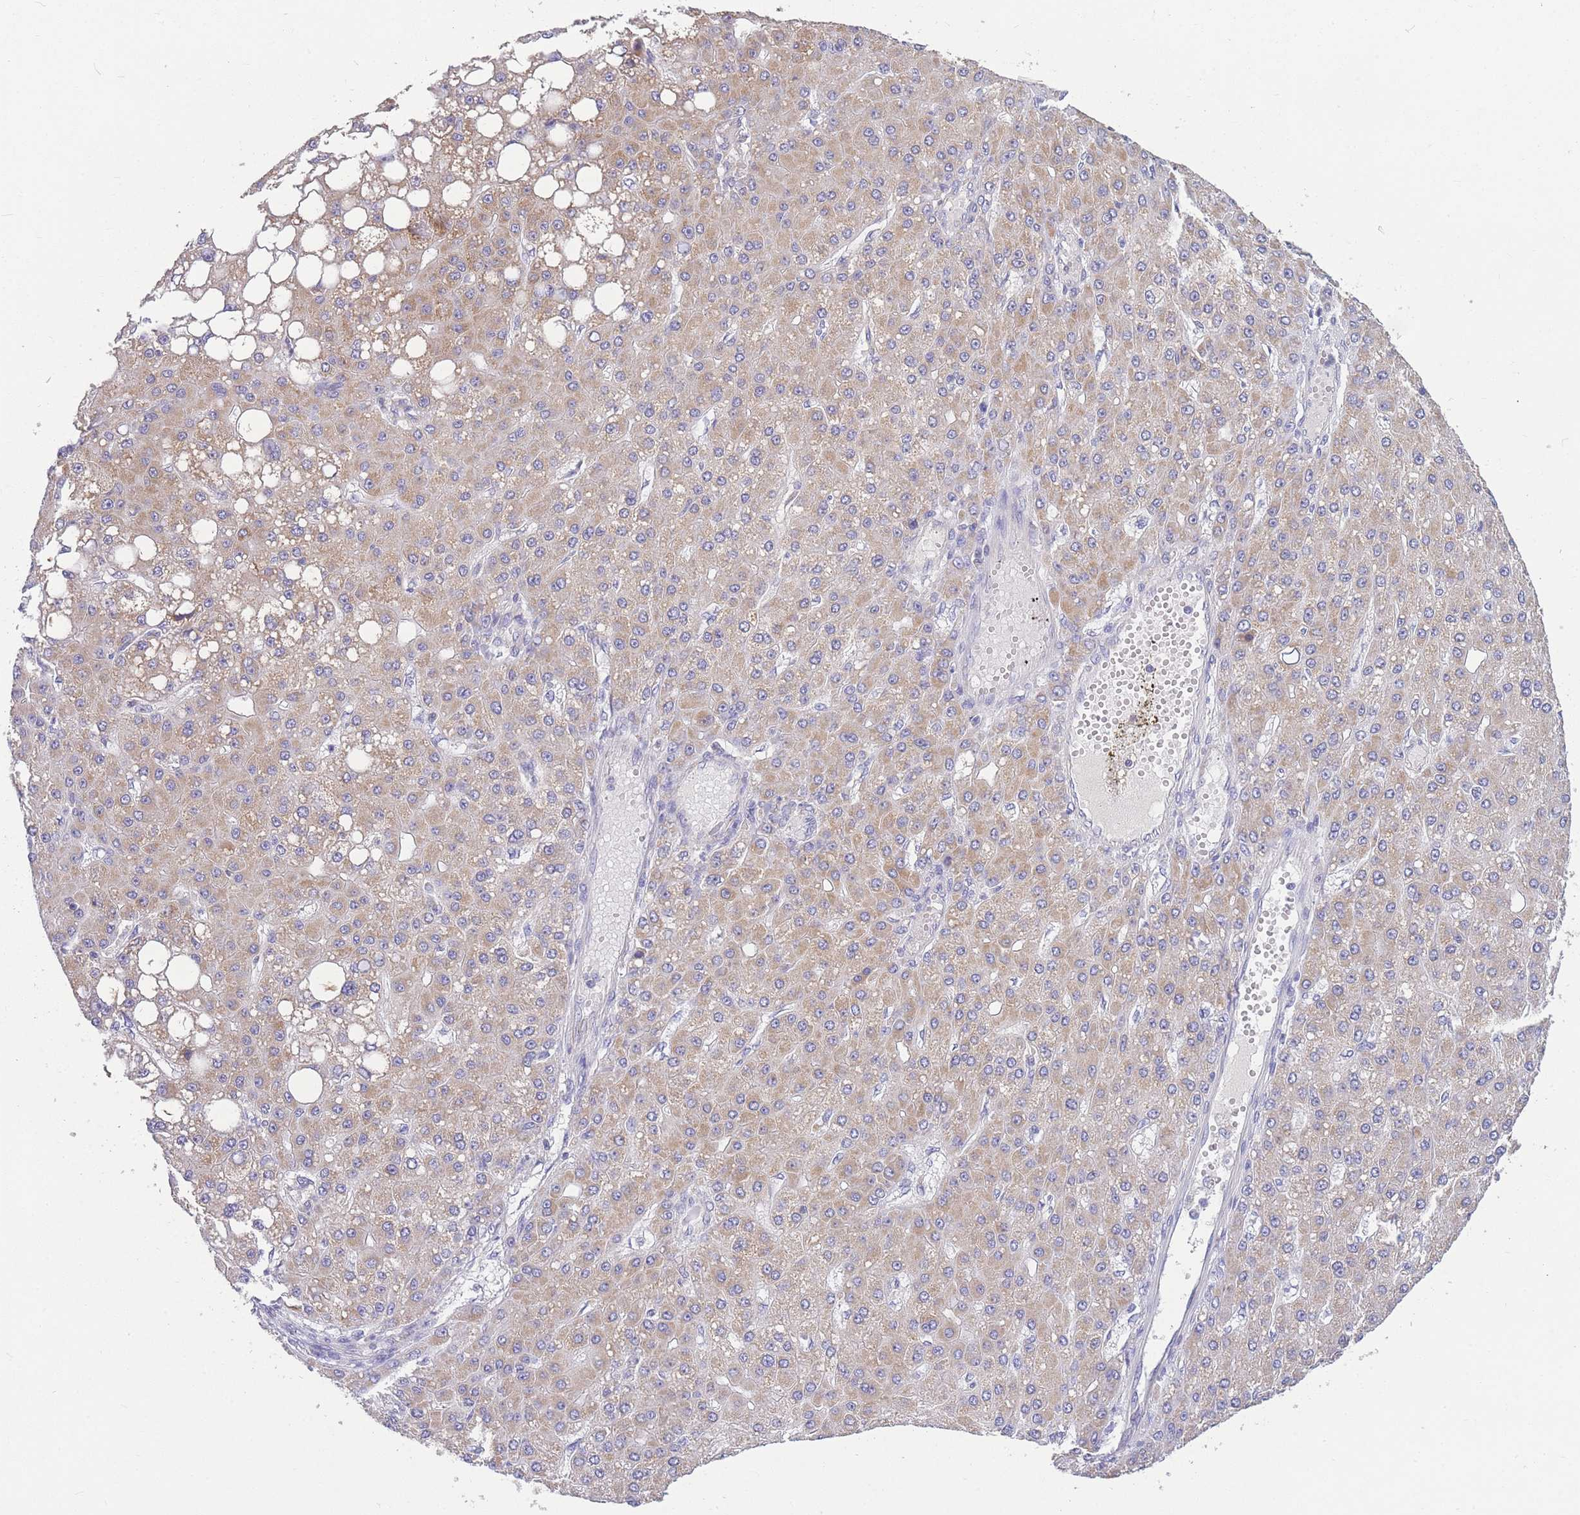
{"staining": {"intensity": "moderate", "quantity": ">75%", "location": "cytoplasmic/membranous"}, "tissue": "liver cancer", "cell_type": "Tumor cells", "image_type": "cancer", "snomed": [{"axis": "morphology", "description": "Carcinoma, Hepatocellular, NOS"}, {"axis": "topography", "description": "Liver"}], "caption": "A brown stain labels moderate cytoplasmic/membranous staining of a protein in hepatocellular carcinoma (liver) tumor cells.", "gene": "MRPS11", "patient": {"sex": "male", "age": 67}}